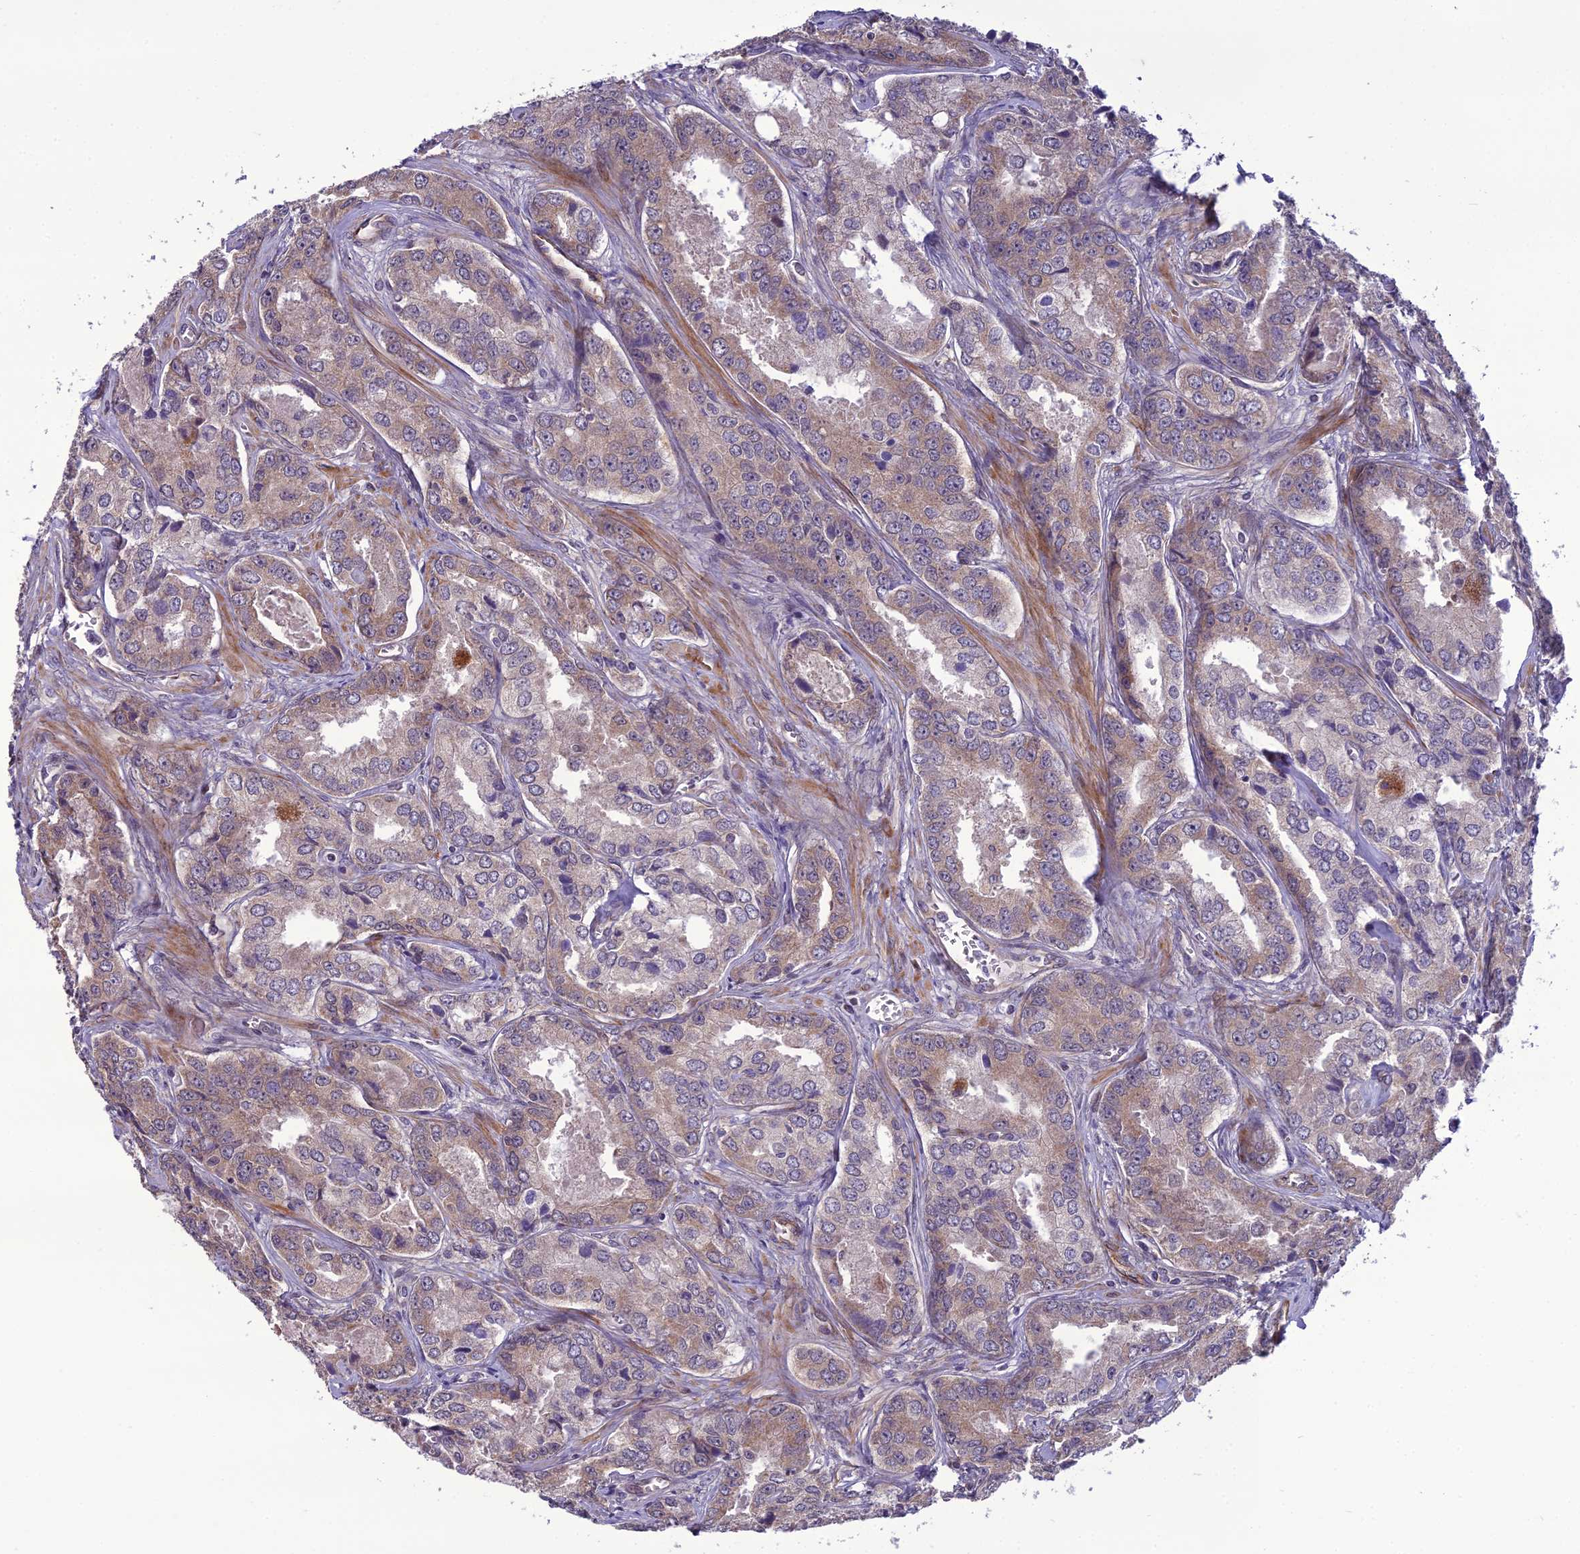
{"staining": {"intensity": "weak", "quantity": ">75%", "location": "cytoplasmic/membranous"}, "tissue": "prostate cancer", "cell_type": "Tumor cells", "image_type": "cancer", "snomed": [{"axis": "morphology", "description": "Adenocarcinoma, Low grade"}, {"axis": "topography", "description": "Prostate"}], "caption": "Prostate cancer was stained to show a protein in brown. There is low levels of weak cytoplasmic/membranous expression in about >75% of tumor cells. (DAB IHC, brown staining for protein, blue staining for nuclei).", "gene": "NODAL", "patient": {"sex": "male", "age": 68}}